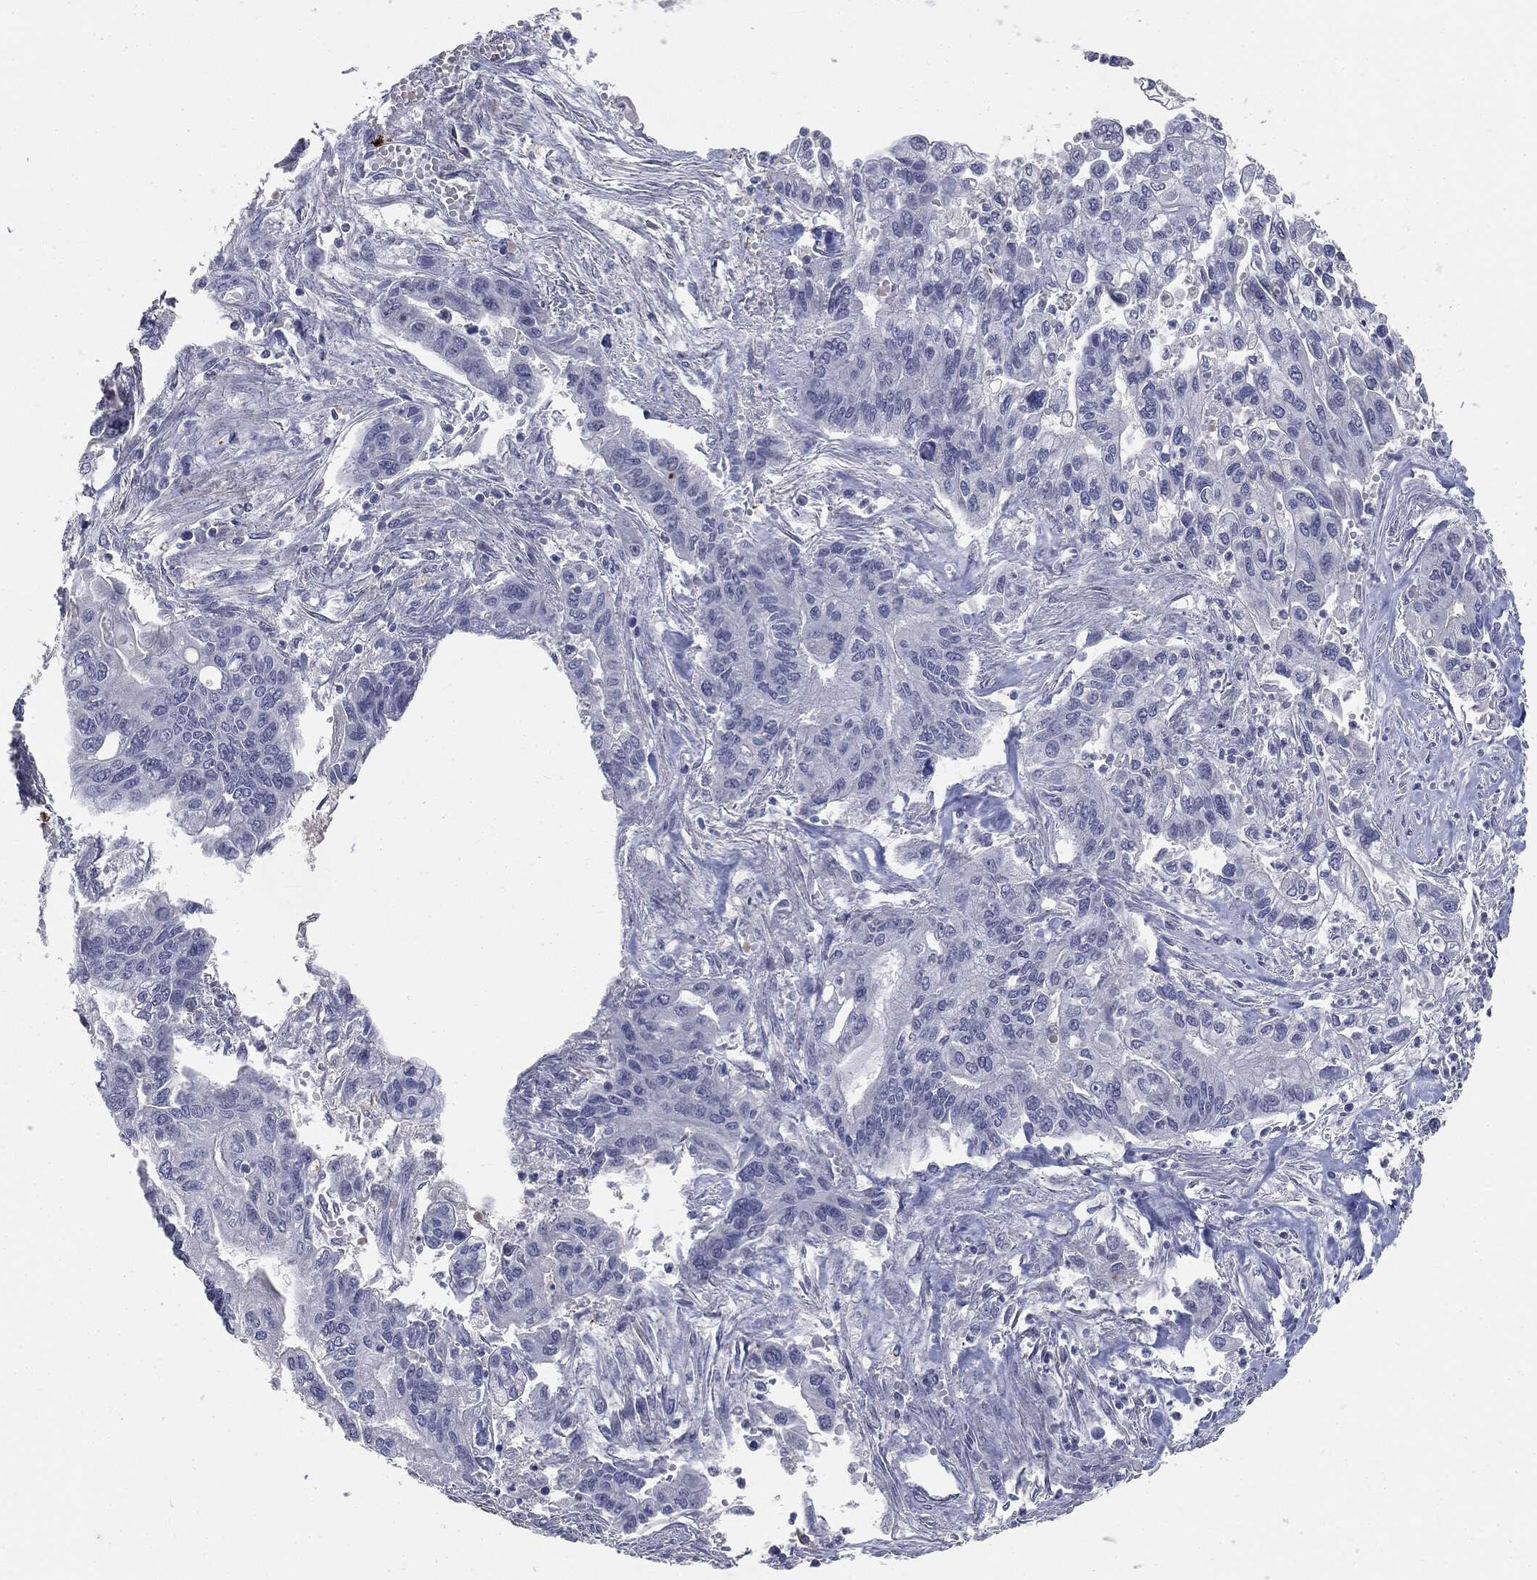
{"staining": {"intensity": "negative", "quantity": "none", "location": "none"}, "tissue": "pancreatic cancer", "cell_type": "Tumor cells", "image_type": "cancer", "snomed": [{"axis": "morphology", "description": "Adenocarcinoma, NOS"}, {"axis": "topography", "description": "Pancreas"}], "caption": "The image reveals no staining of tumor cells in pancreatic cancer. The staining was performed using DAB (3,3'-diaminobenzidine) to visualize the protein expression in brown, while the nuclei were stained in blue with hematoxylin (Magnification: 20x).", "gene": "SLC2A2", "patient": {"sex": "male", "age": 62}}